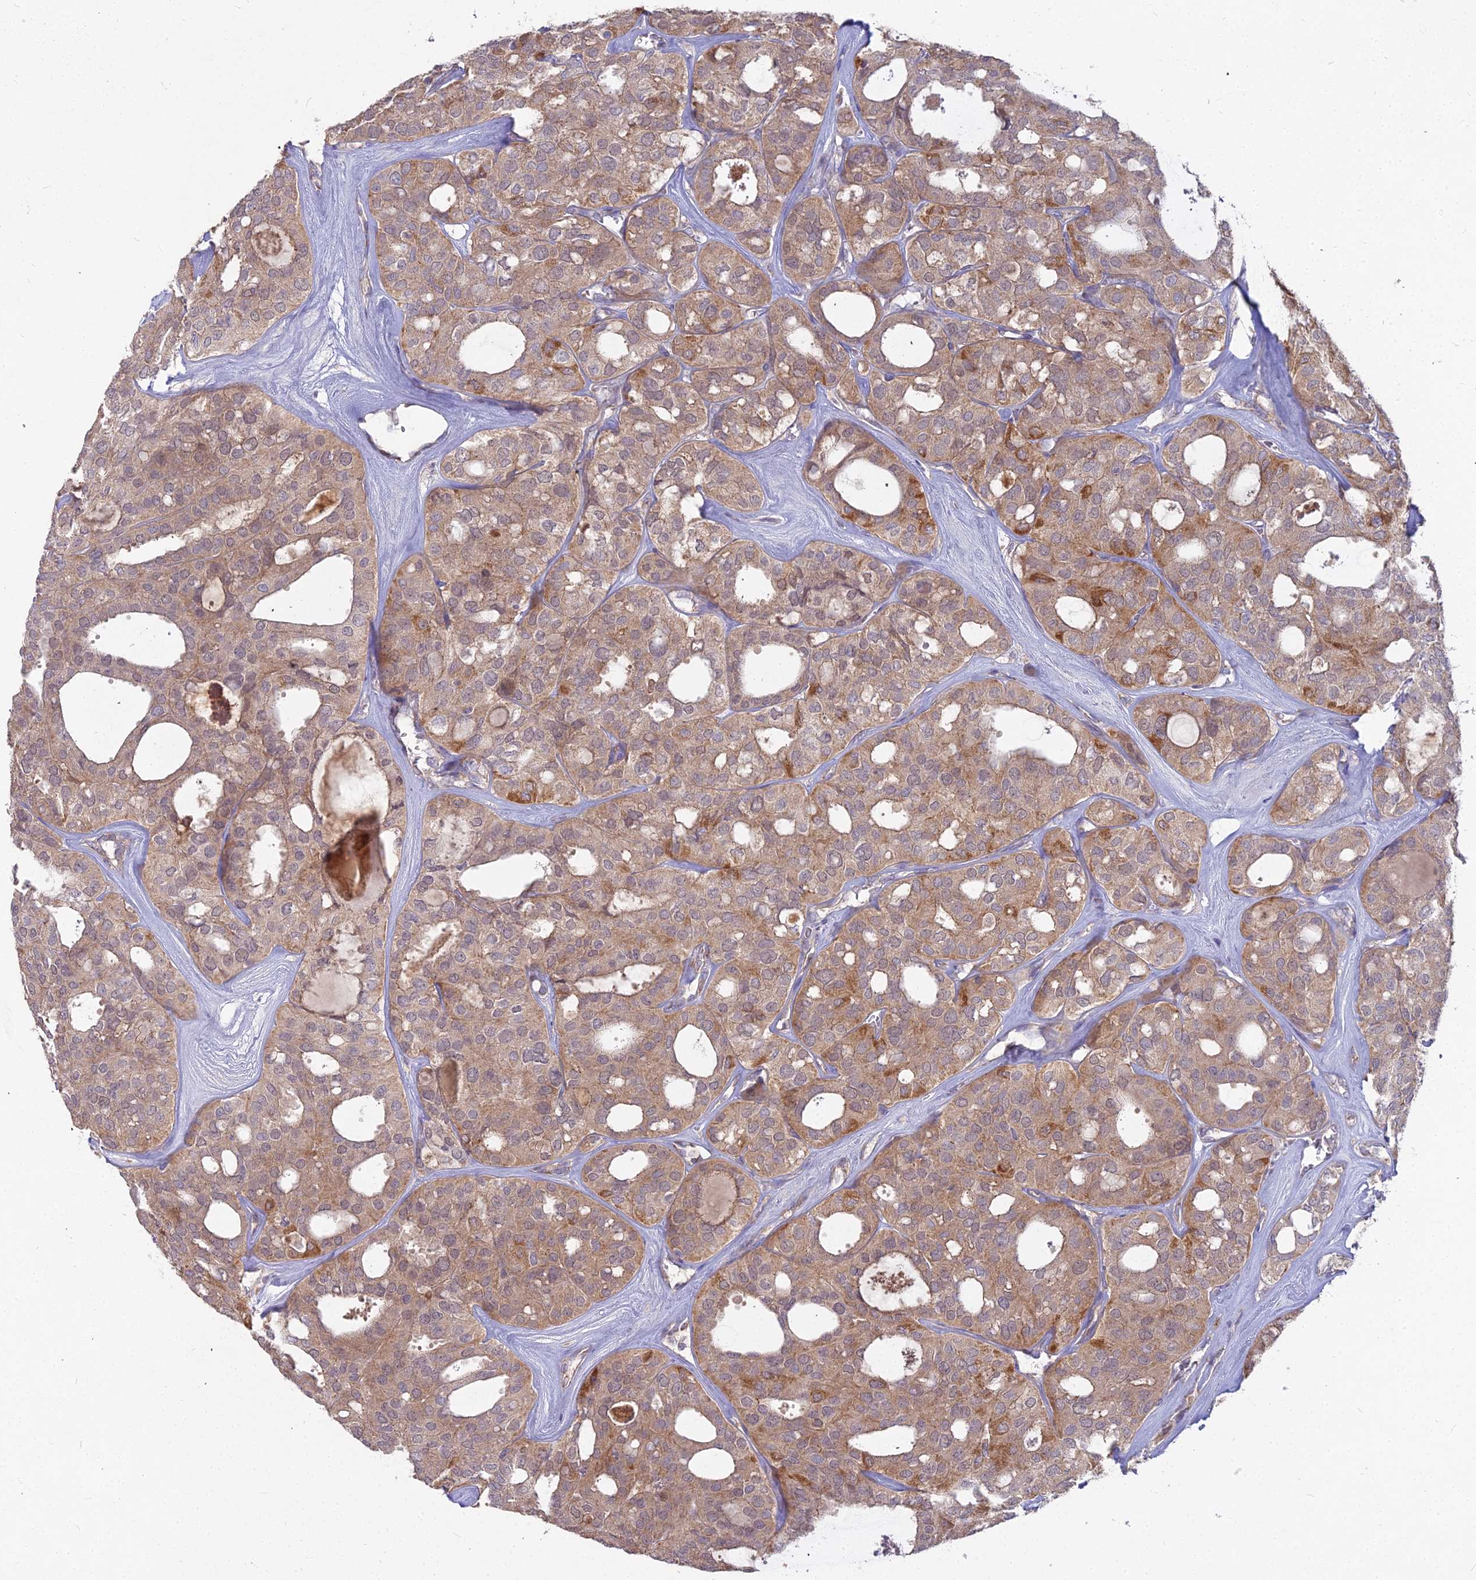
{"staining": {"intensity": "moderate", "quantity": ">75%", "location": "cytoplasmic/membranous"}, "tissue": "thyroid cancer", "cell_type": "Tumor cells", "image_type": "cancer", "snomed": [{"axis": "morphology", "description": "Follicular adenoma carcinoma, NOS"}, {"axis": "topography", "description": "Thyroid gland"}], "caption": "Human thyroid cancer (follicular adenoma carcinoma) stained for a protein (brown) reveals moderate cytoplasmic/membranous positive expression in about >75% of tumor cells.", "gene": "MICU2", "patient": {"sex": "male", "age": 75}}